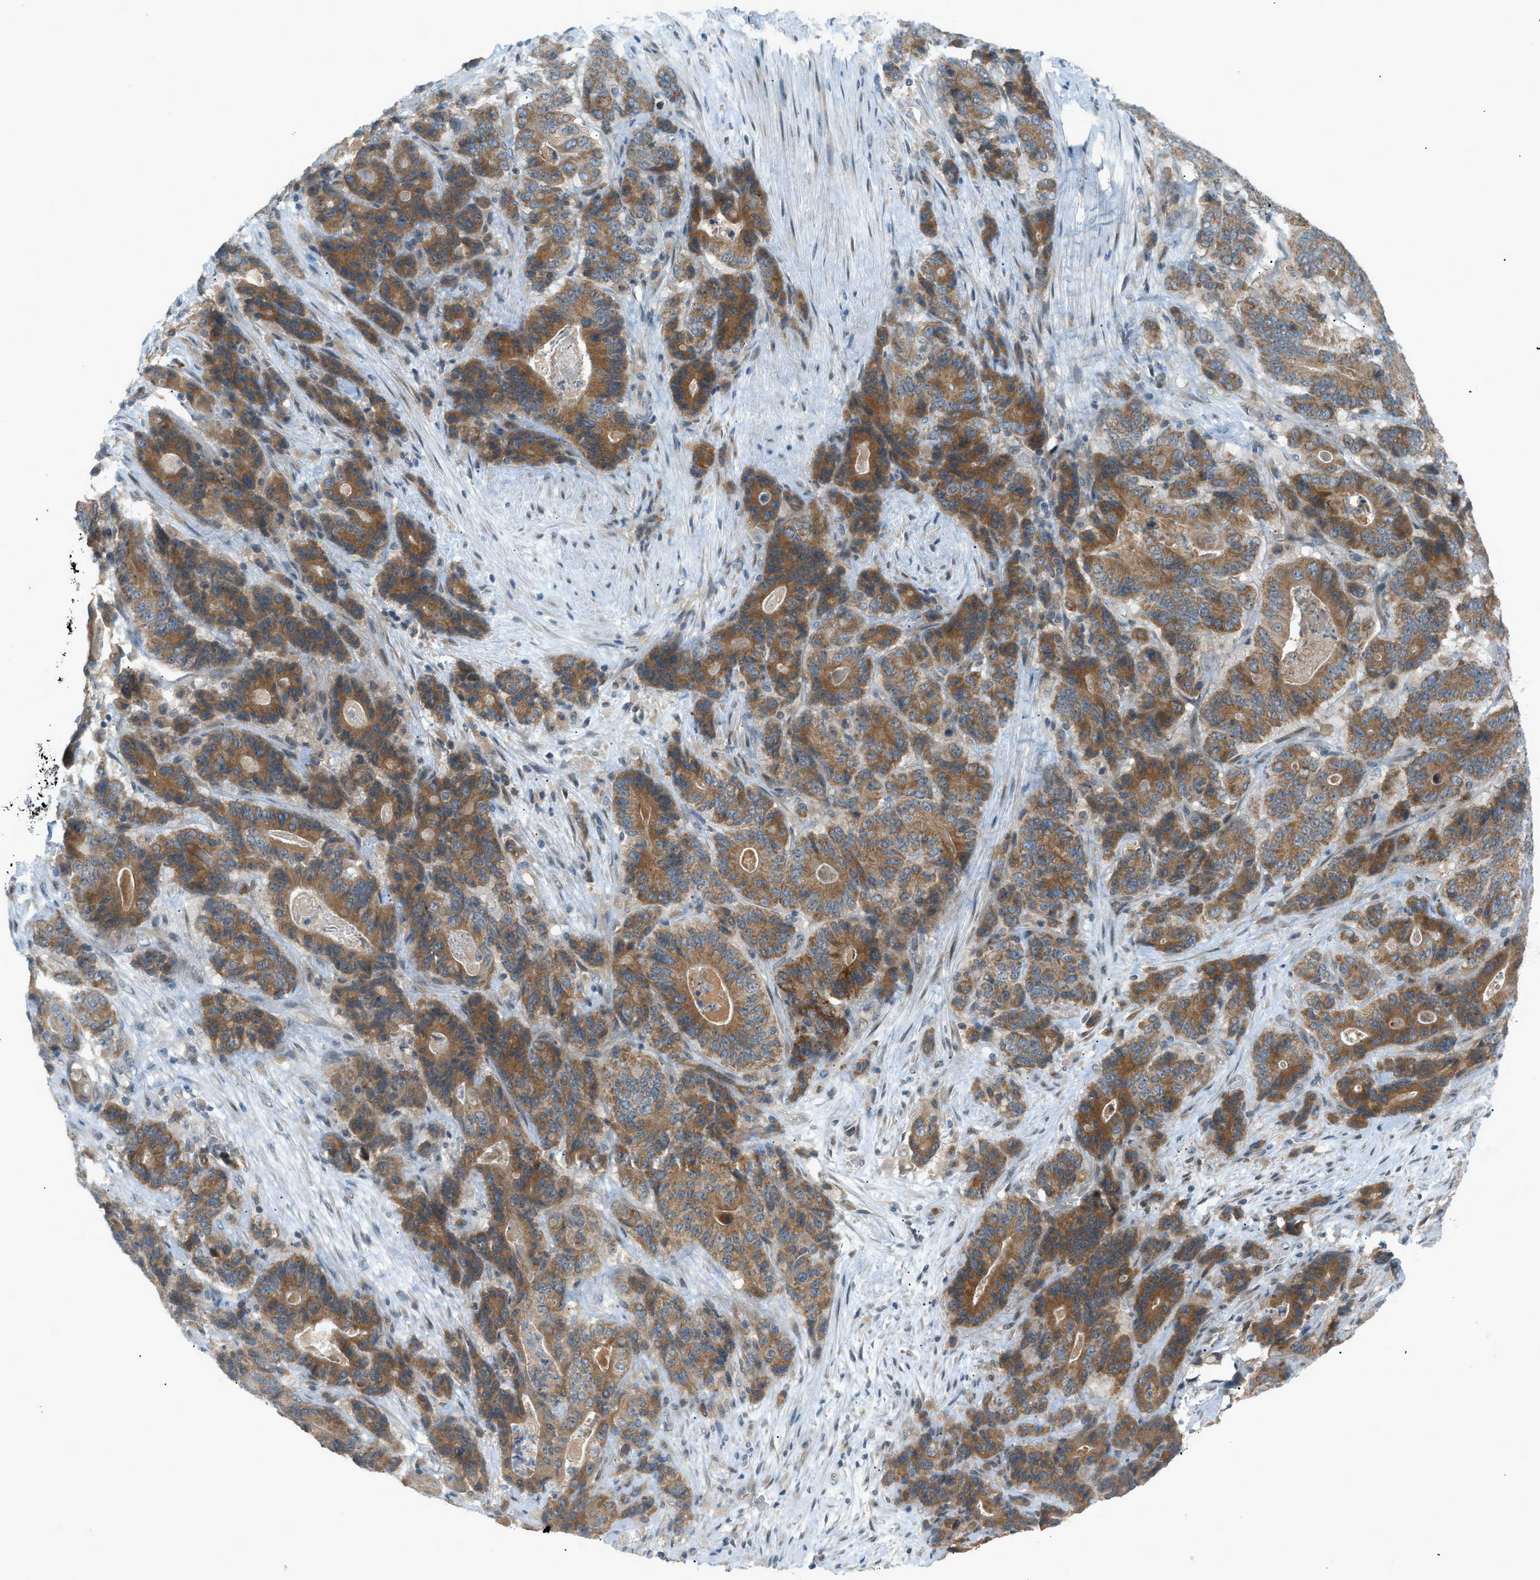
{"staining": {"intensity": "moderate", "quantity": ">75%", "location": "cytoplasmic/membranous"}, "tissue": "stomach cancer", "cell_type": "Tumor cells", "image_type": "cancer", "snomed": [{"axis": "morphology", "description": "Adenocarcinoma, NOS"}, {"axis": "topography", "description": "Stomach"}], "caption": "Adenocarcinoma (stomach) was stained to show a protein in brown. There is medium levels of moderate cytoplasmic/membranous expression in about >75% of tumor cells.", "gene": "DYRK1A", "patient": {"sex": "female", "age": 73}}